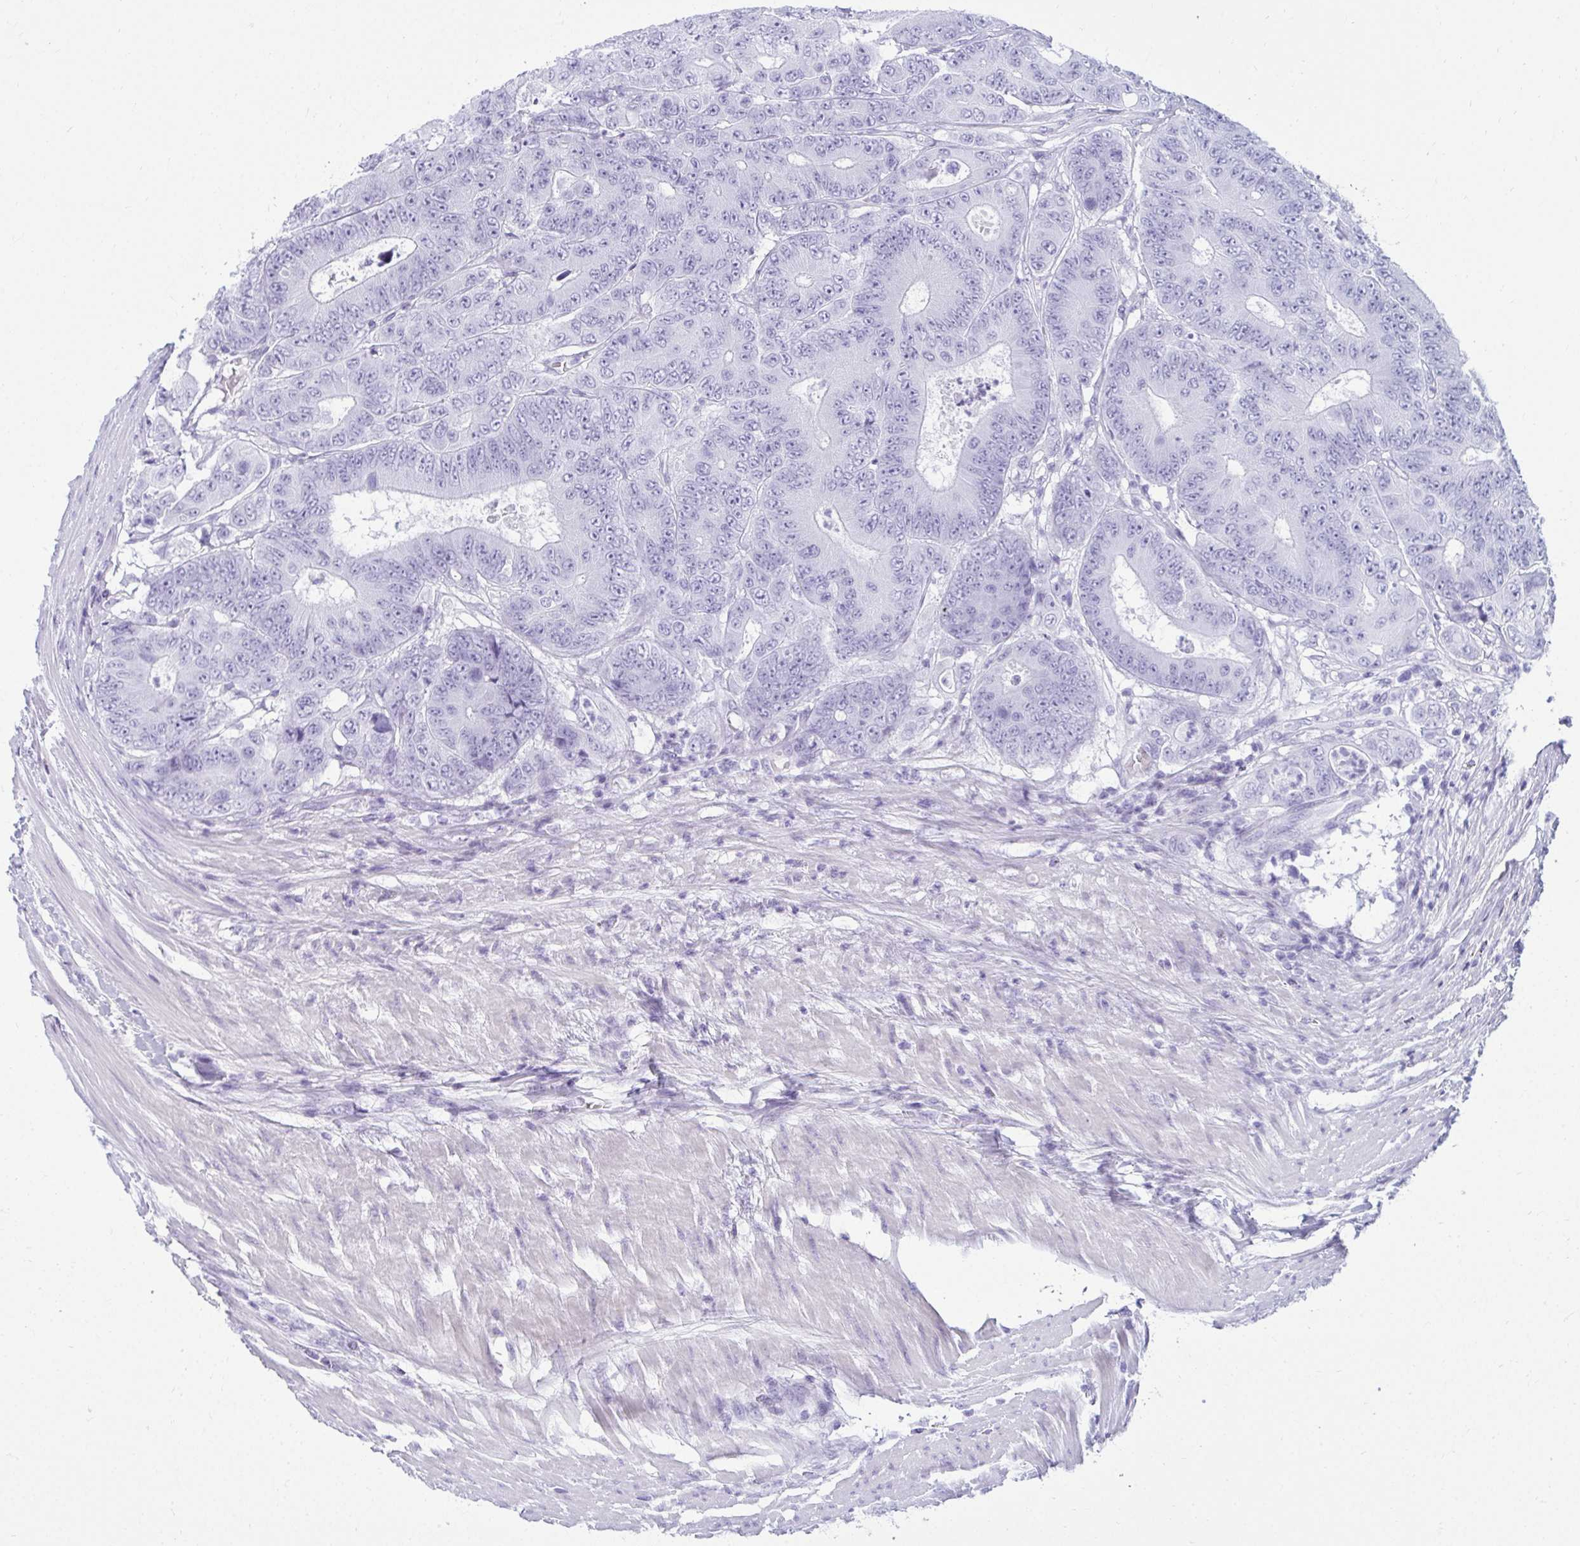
{"staining": {"intensity": "negative", "quantity": "none", "location": "none"}, "tissue": "colorectal cancer", "cell_type": "Tumor cells", "image_type": "cancer", "snomed": [{"axis": "morphology", "description": "Adenocarcinoma, NOS"}, {"axis": "topography", "description": "Colon"}], "caption": "Colorectal cancer stained for a protein using immunohistochemistry demonstrates no positivity tumor cells.", "gene": "CLGN", "patient": {"sex": "female", "age": 48}}